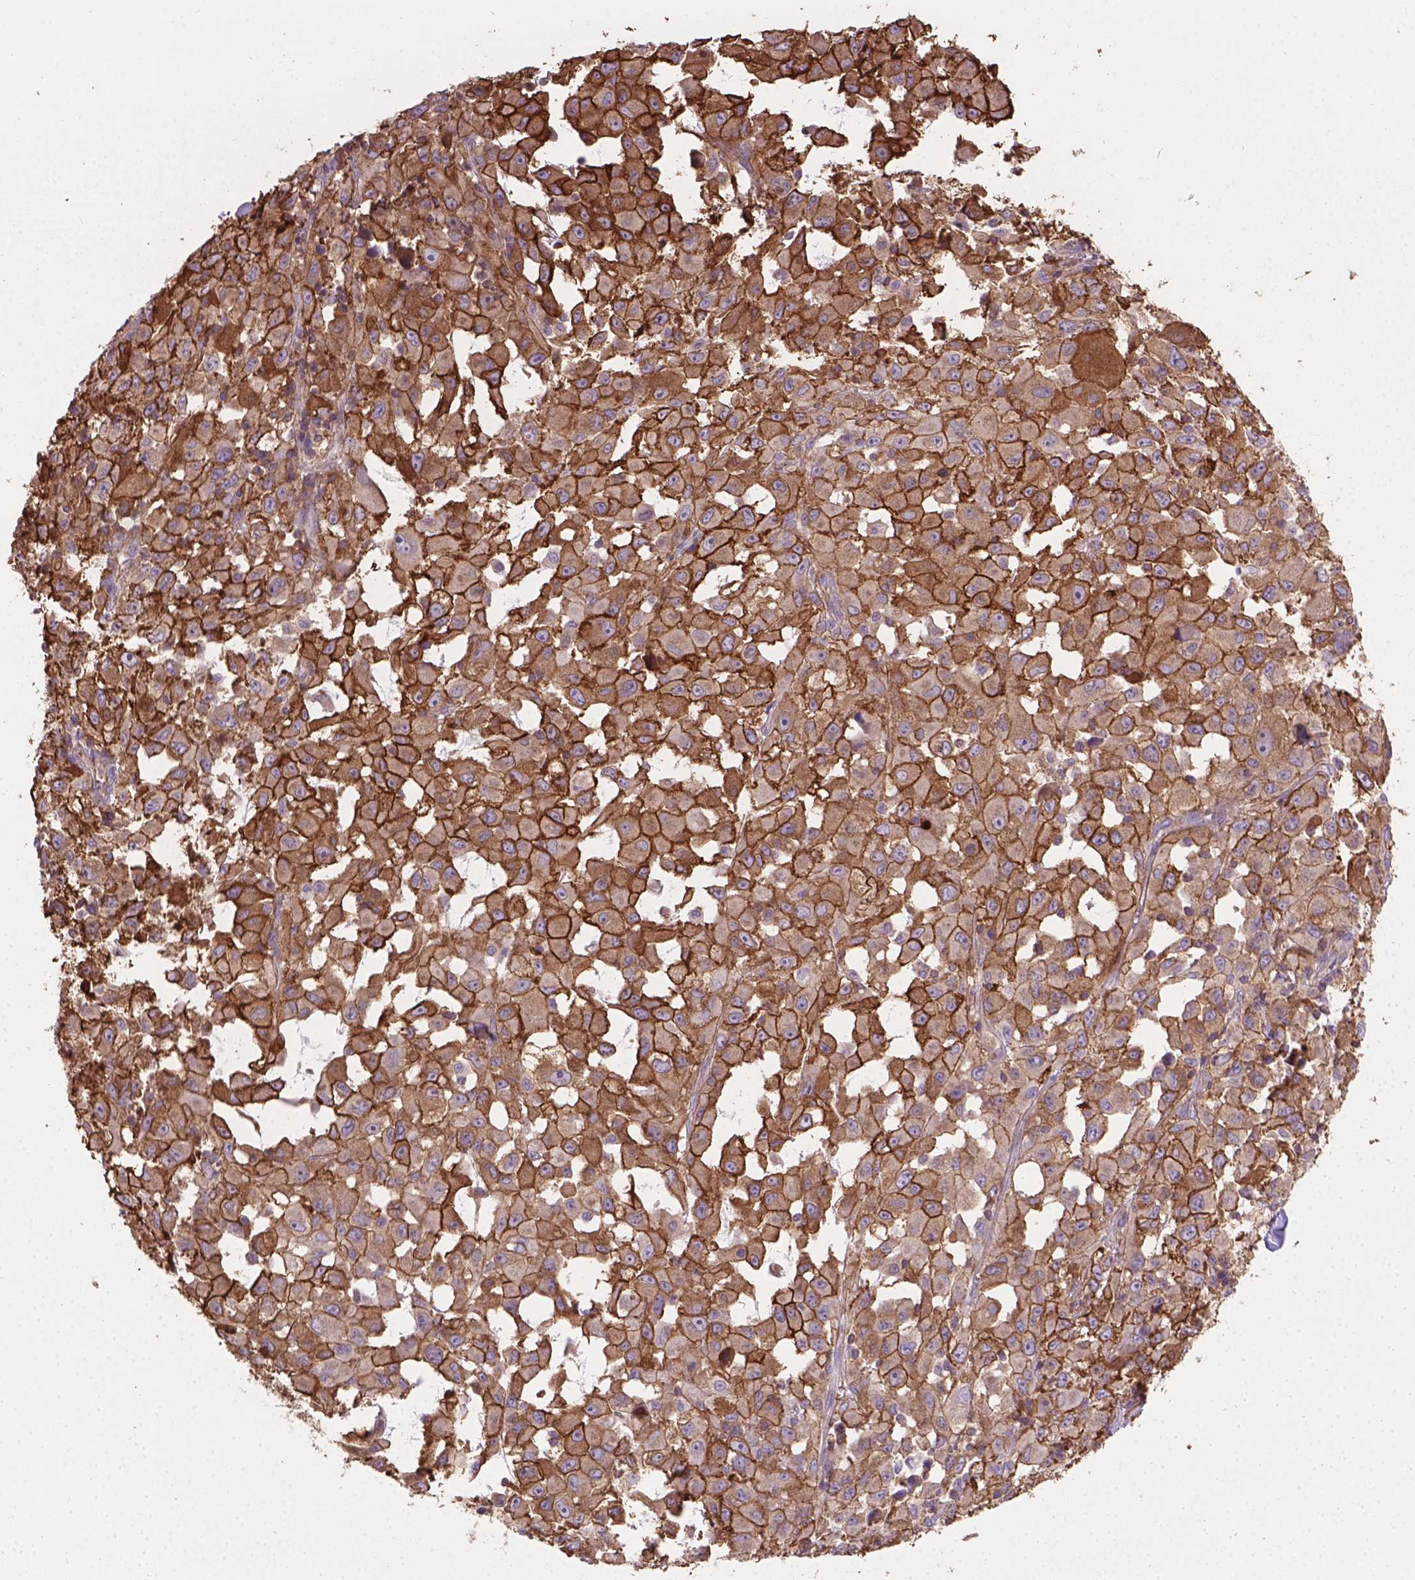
{"staining": {"intensity": "strong", "quantity": ">75%", "location": "cytoplasmic/membranous"}, "tissue": "melanoma", "cell_type": "Tumor cells", "image_type": "cancer", "snomed": [{"axis": "morphology", "description": "Malignant melanoma, Metastatic site"}, {"axis": "topography", "description": "Lymph node"}], "caption": "A histopathology image of human melanoma stained for a protein demonstrates strong cytoplasmic/membranous brown staining in tumor cells.", "gene": "TCAF1", "patient": {"sex": "male", "age": 50}}